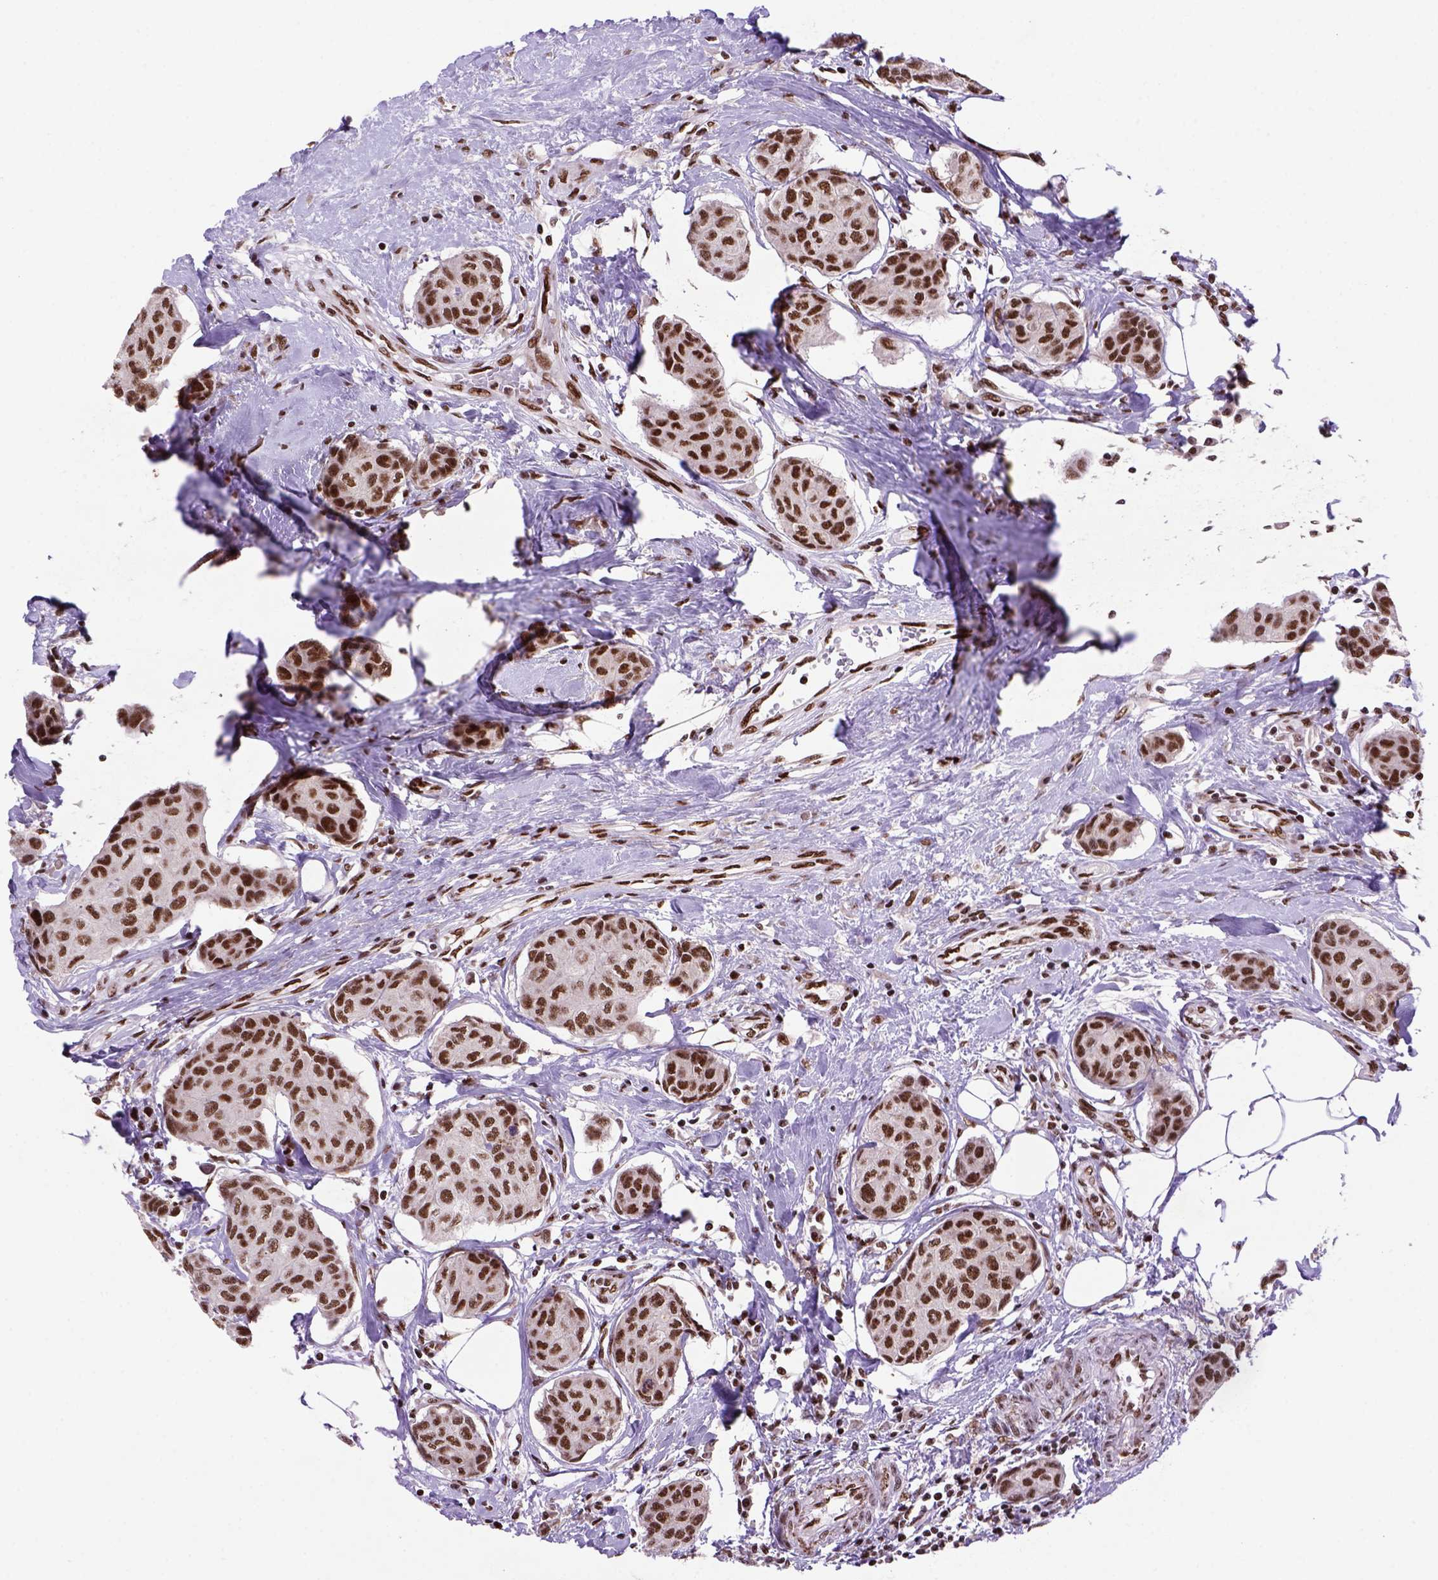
{"staining": {"intensity": "moderate", "quantity": ">75%", "location": "nuclear"}, "tissue": "breast cancer", "cell_type": "Tumor cells", "image_type": "cancer", "snomed": [{"axis": "morphology", "description": "Duct carcinoma"}, {"axis": "topography", "description": "Breast"}], "caption": "About >75% of tumor cells in breast cancer demonstrate moderate nuclear protein expression as visualized by brown immunohistochemical staining.", "gene": "NSMCE2", "patient": {"sex": "female", "age": 80}}